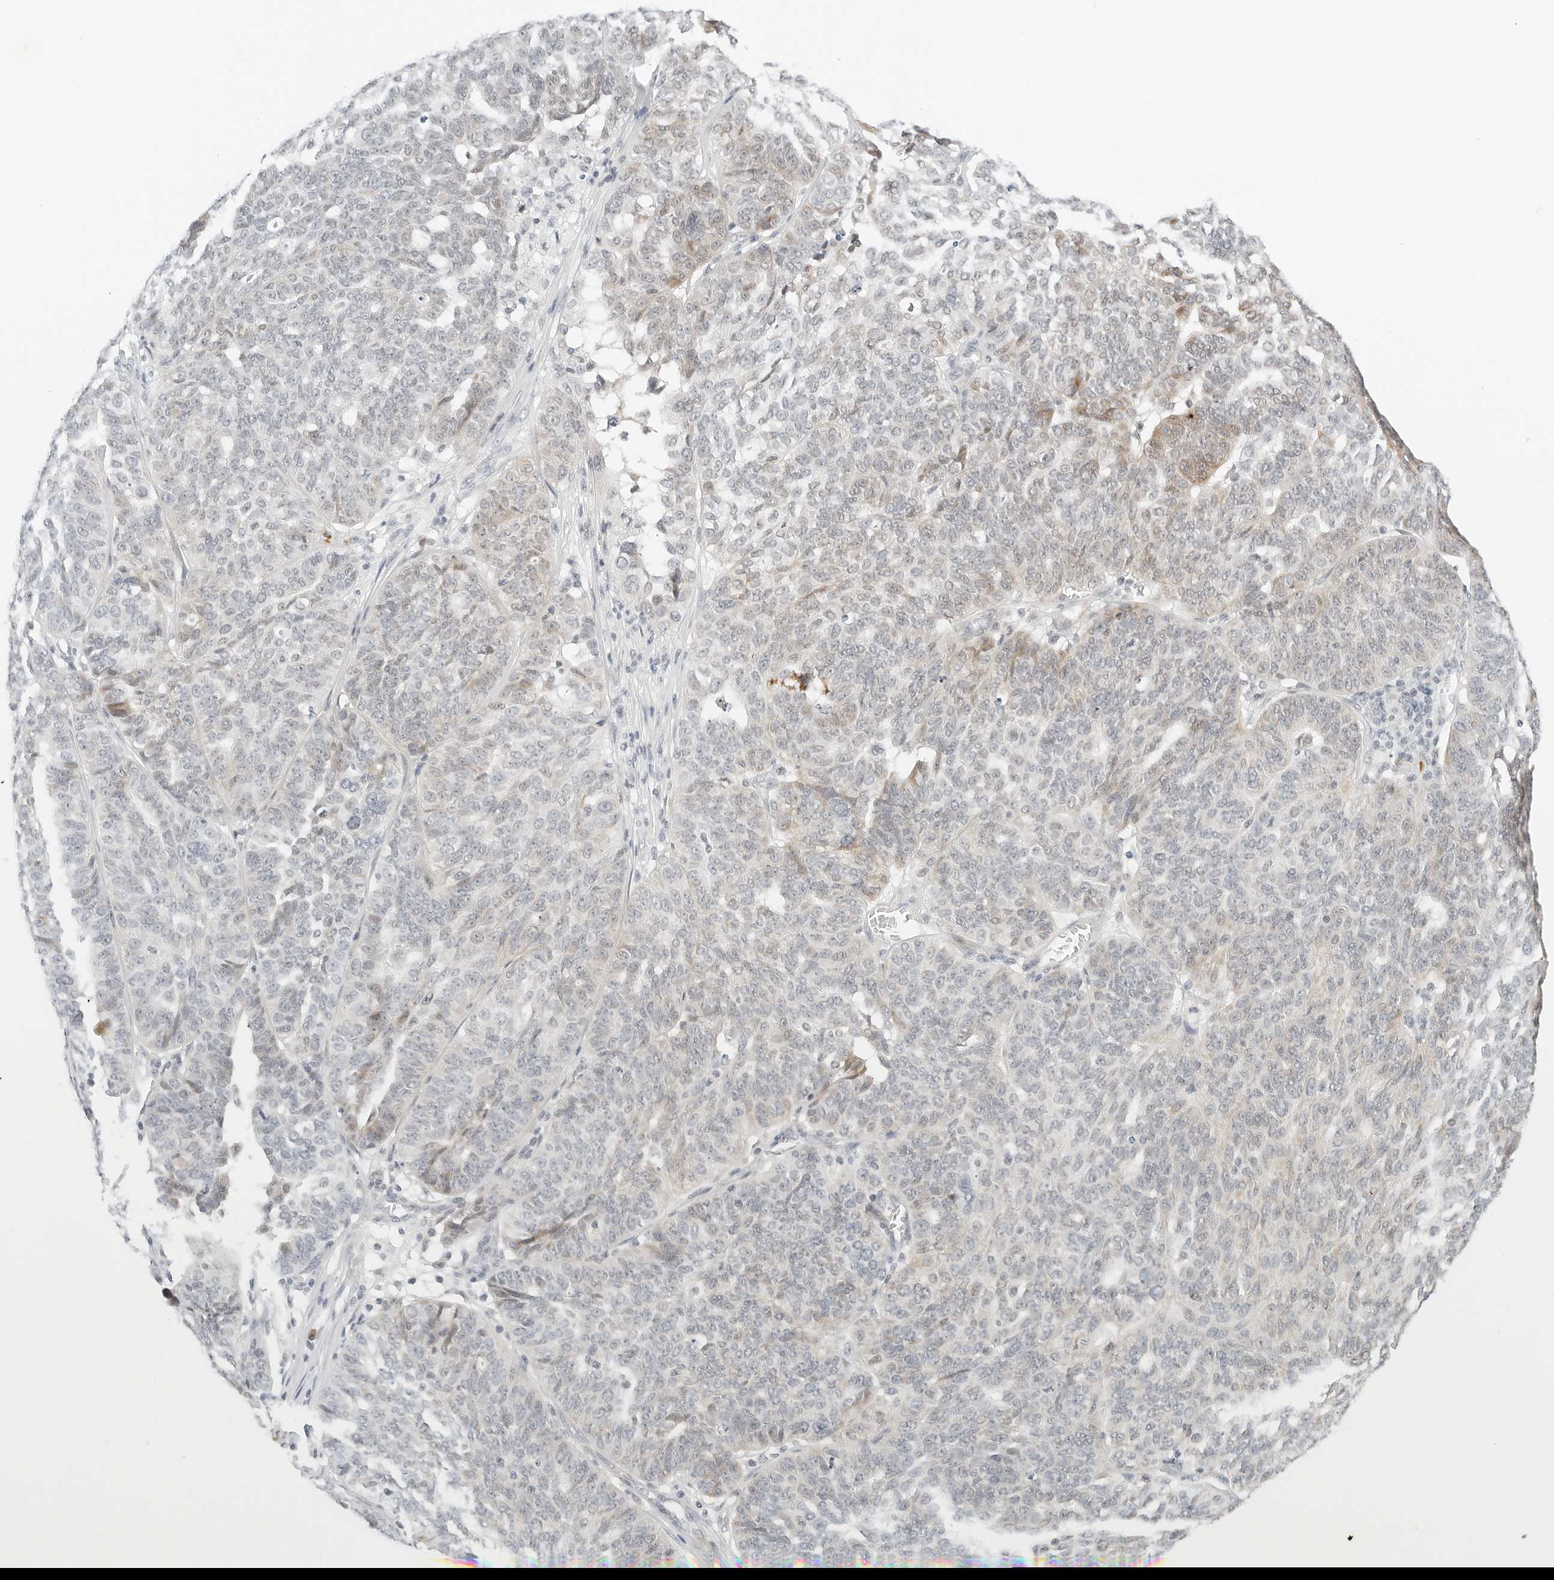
{"staining": {"intensity": "weak", "quantity": "<25%", "location": "cytoplasmic/membranous"}, "tissue": "ovarian cancer", "cell_type": "Tumor cells", "image_type": "cancer", "snomed": [{"axis": "morphology", "description": "Cystadenocarcinoma, serous, NOS"}, {"axis": "topography", "description": "Ovary"}], "caption": "The image reveals no staining of tumor cells in serous cystadenocarcinoma (ovarian). Brightfield microscopy of IHC stained with DAB (brown) and hematoxylin (blue), captured at high magnification.", "gene": "PARP10", "patient": {"sex": "female", "age": 59}}